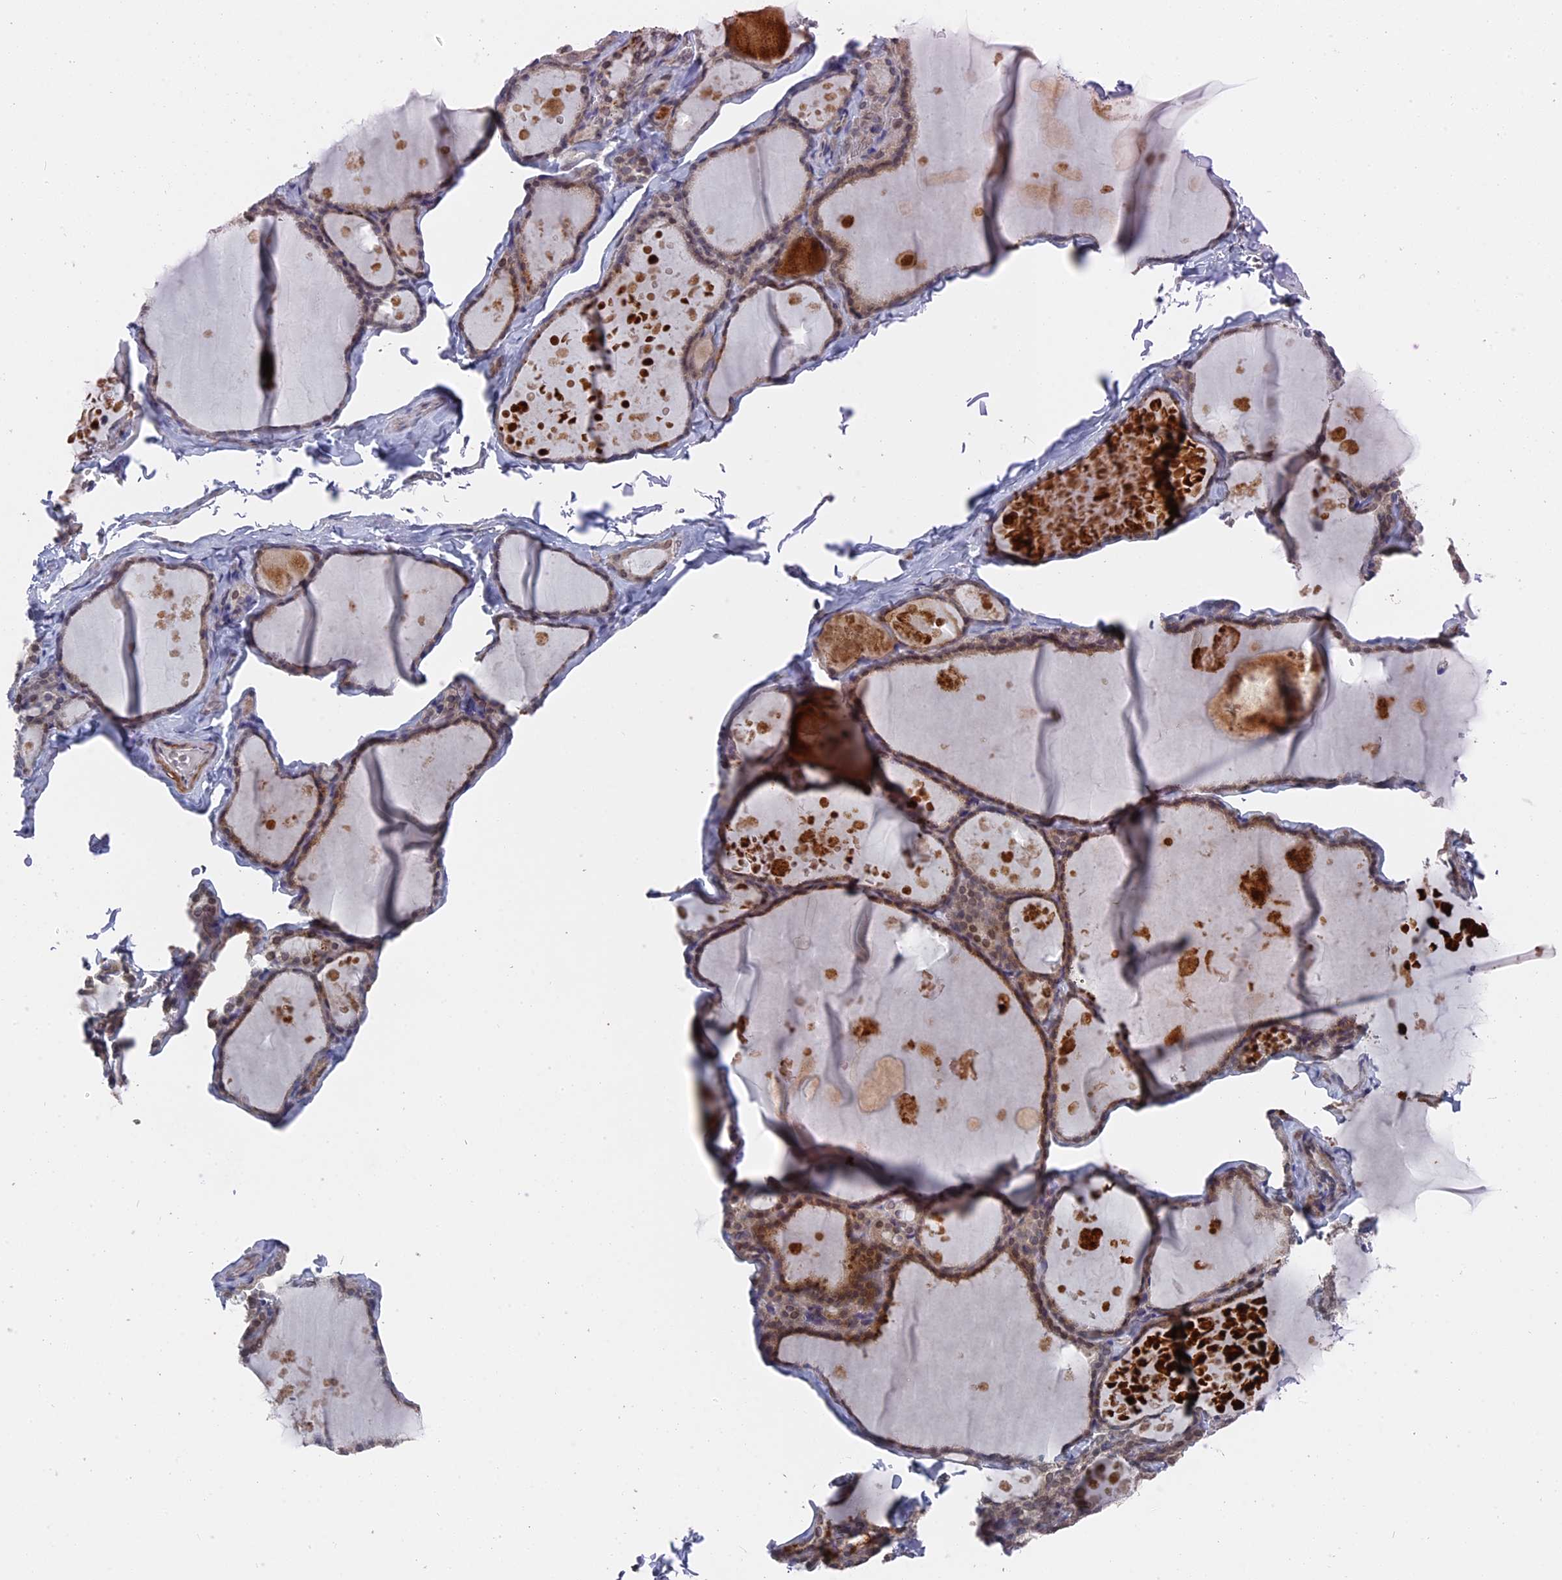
{"staining": {"intensity": "moderate", "quantity": "25%-75%", "location": "cytoplasmic/membranous,nuclear"}, "tissue": "thyroid gland", "cell_type": "Glandular cells", "image_type": "normal", "snomed": [{"axis": "morphology", "description": "Normal tissue, NOS"}, {"axis": "topography", "description": "Thyroid gland"}], "caption": "An immunohistochemistry micrograph of normal tissue is shown. Protein staining in brown highlights moderate cytoplasmic/membranous,nuclear positivity in thyroid gland within glandular cells.", "gene": "MTRF1", "patient": {"sex": "male", "age": 56}}